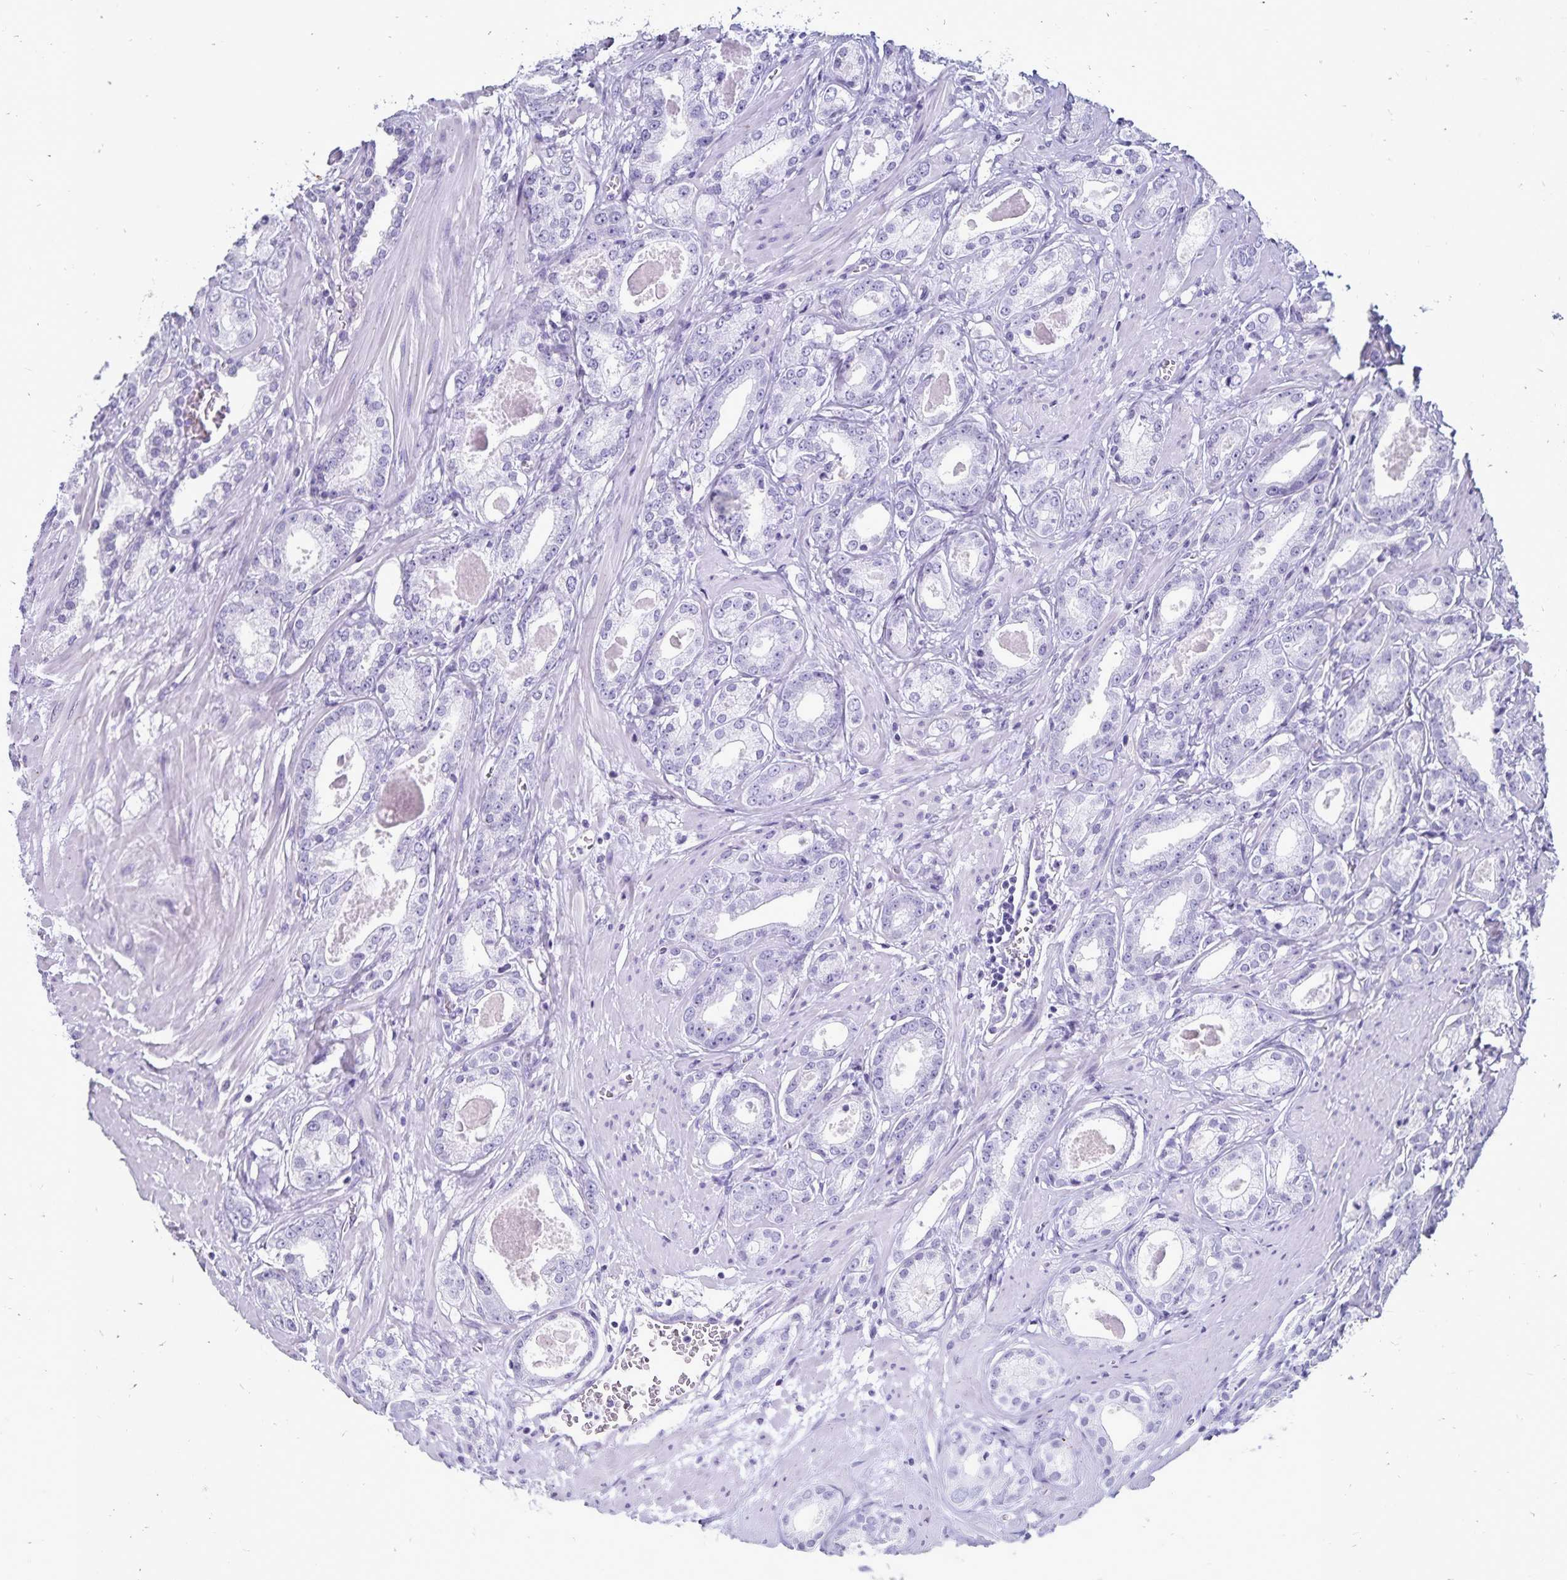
{"staining": {"intensity": "negative", "quantity": "none", "location": "none"}, "tissue": "prostate cancer", "cell_type": "Tumor cells", "image_type": "cancer", "snomed": [{"axis": "morphology", "description": "Adenocarcinoma, NOS"}, {"axis": "morphology", "description": "Adenocarcinoma, Low grade"}, {"axis": "topography", "description": "Prostate"}], "caption": "Immunohistochemistry (IHC) of human prostate adenocarcinoma (low-grade) reveals no staining in tumor cells.", "gene": "GIP", "patient": {"sex": "male", "age": 64}}